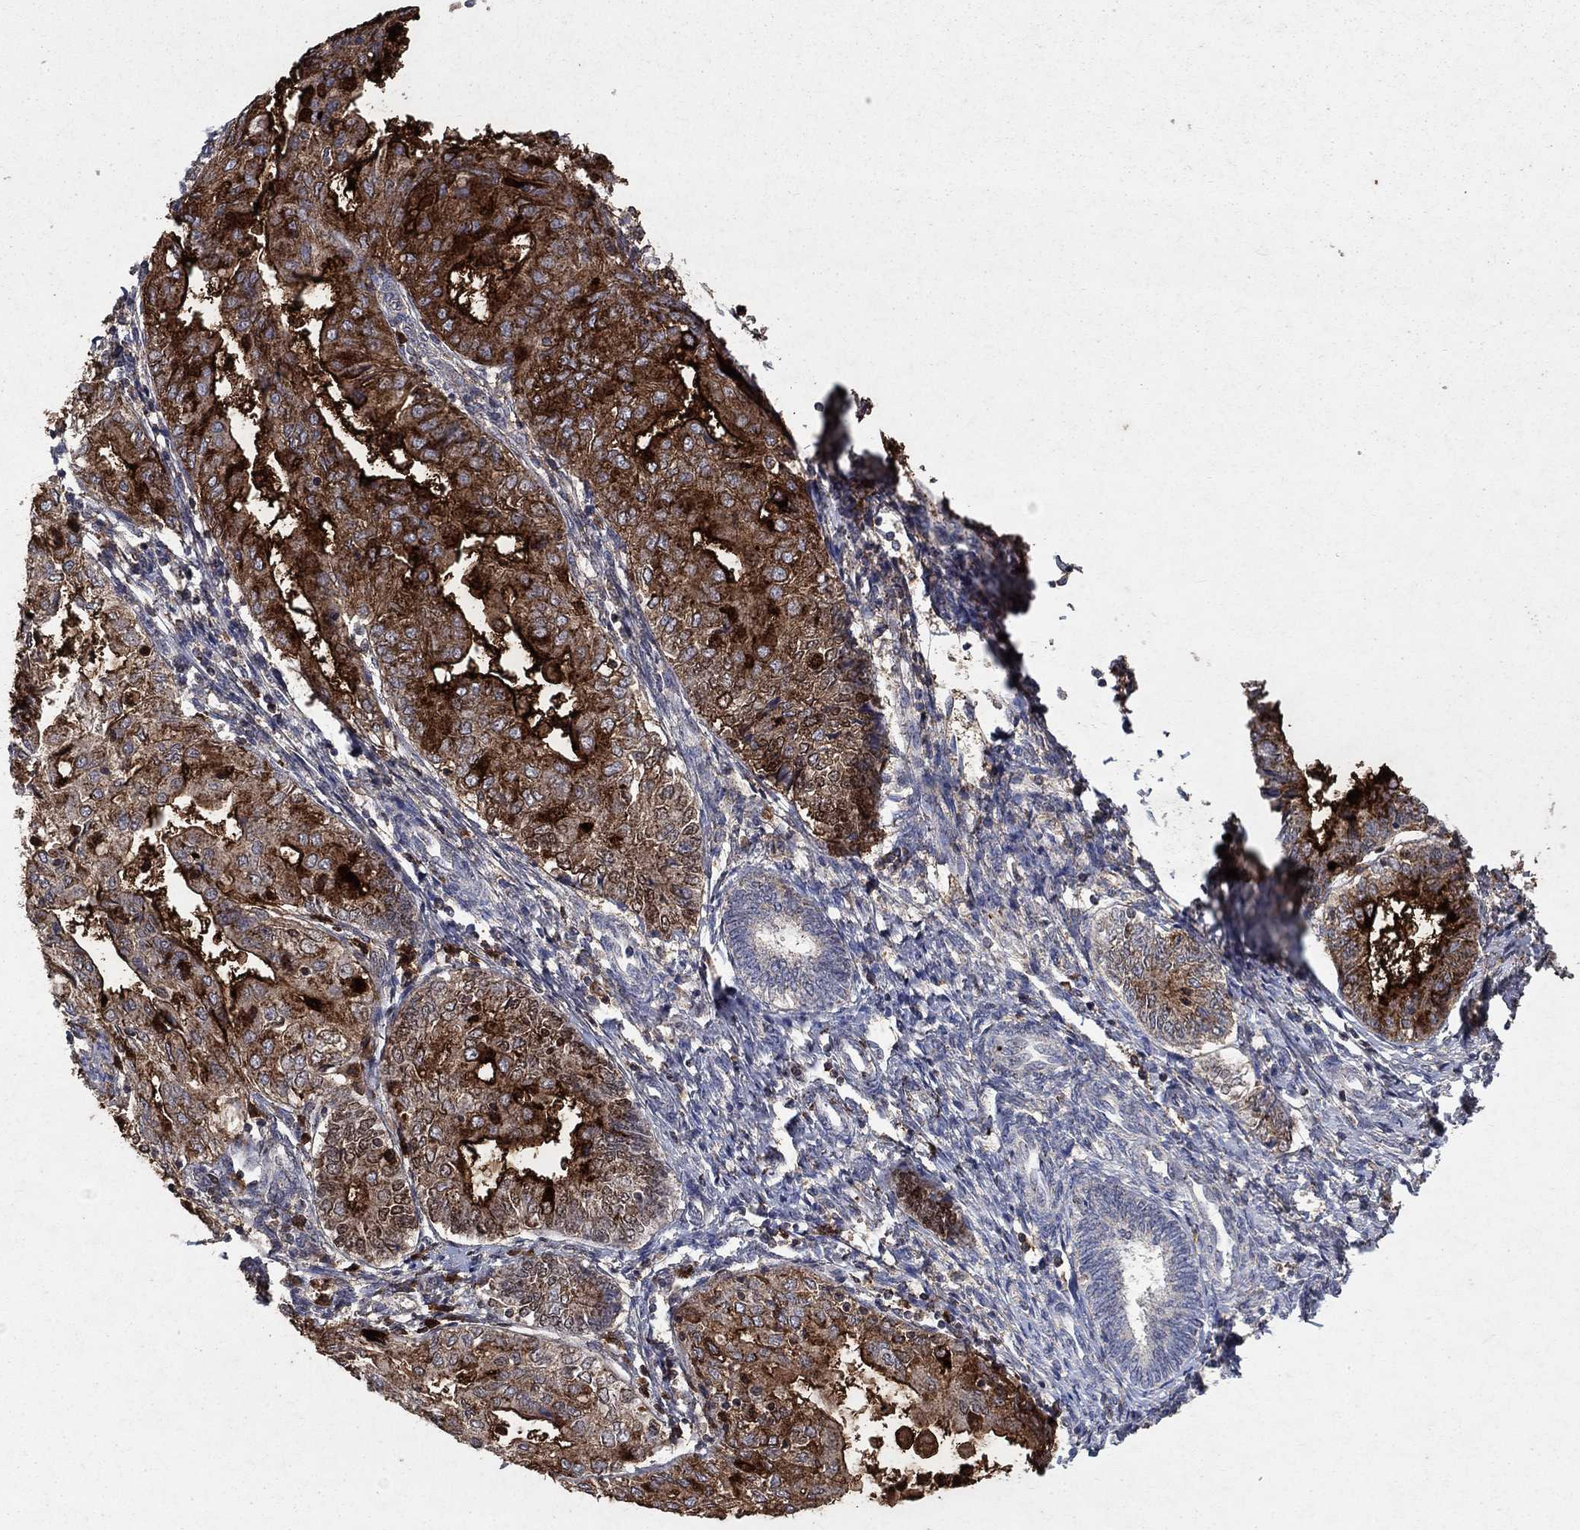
{"staining": {"intensity": "strong", "quantity": "<25%", "location": "cytoplasmic/membranous"}, "tissue": "endometrial cancer", "cell_type": "Tumor cells", "image_type": "cancer", "snomed": [{"axis": "morphology", "description": "Adenocarcinoma, NOS"}, {"axis": "topography", "description": "Endometrium"}], "caption": "IHC micrograph of neoplastic tissue: human endometrial adenocarcinoma stained using IHC displays medium levels of strong protein expression localized specifically in the cytoplasmic/membranous of tumor cells, appearing as a cytoplasmic/membranous brown color.", "gene": "CD24", "patient": {"sex": "female", "age": 68}}